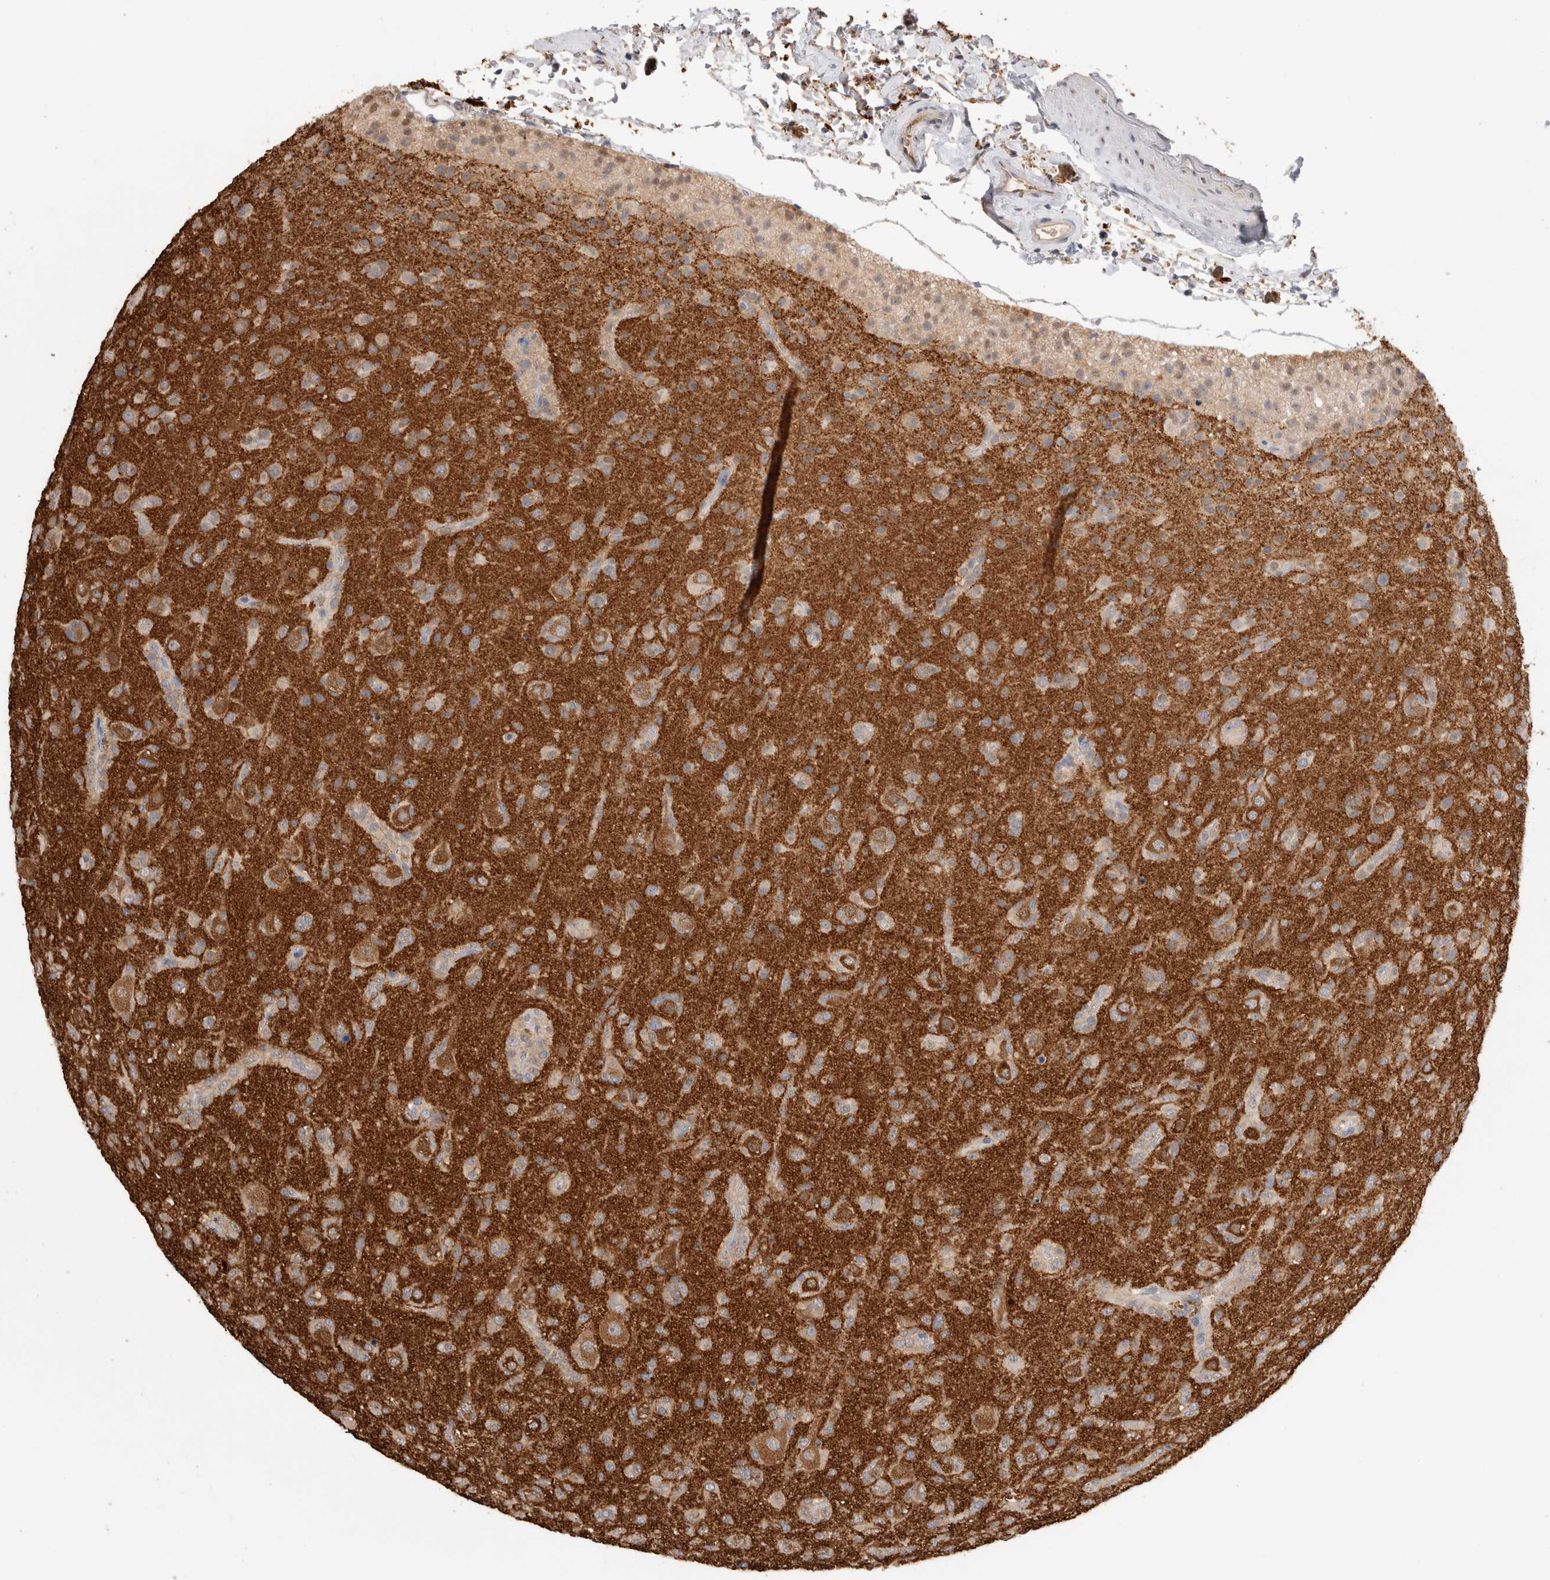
{"staining": {"intensity": "moderate", "quantity": "25%-75%", "location": "cytoplasmic/membranous"}, "tissue": "glioma", "cell_type": "Tumor cells", "image_type": "cancer", "snomed": [{"axis": "morphology", "description": "Glioma, malignant, Low grade"}, {"axis": "topography", "description": "Brain"}], "caption": "Human malignant low-grade glioma stained for a protein (brown) shows moderate cytoplasmic/membranous positive expression in about 25%-75% of tumor cells.", "gene": "PPP3CC", "patient": {"sex": "male", "age": 65}}